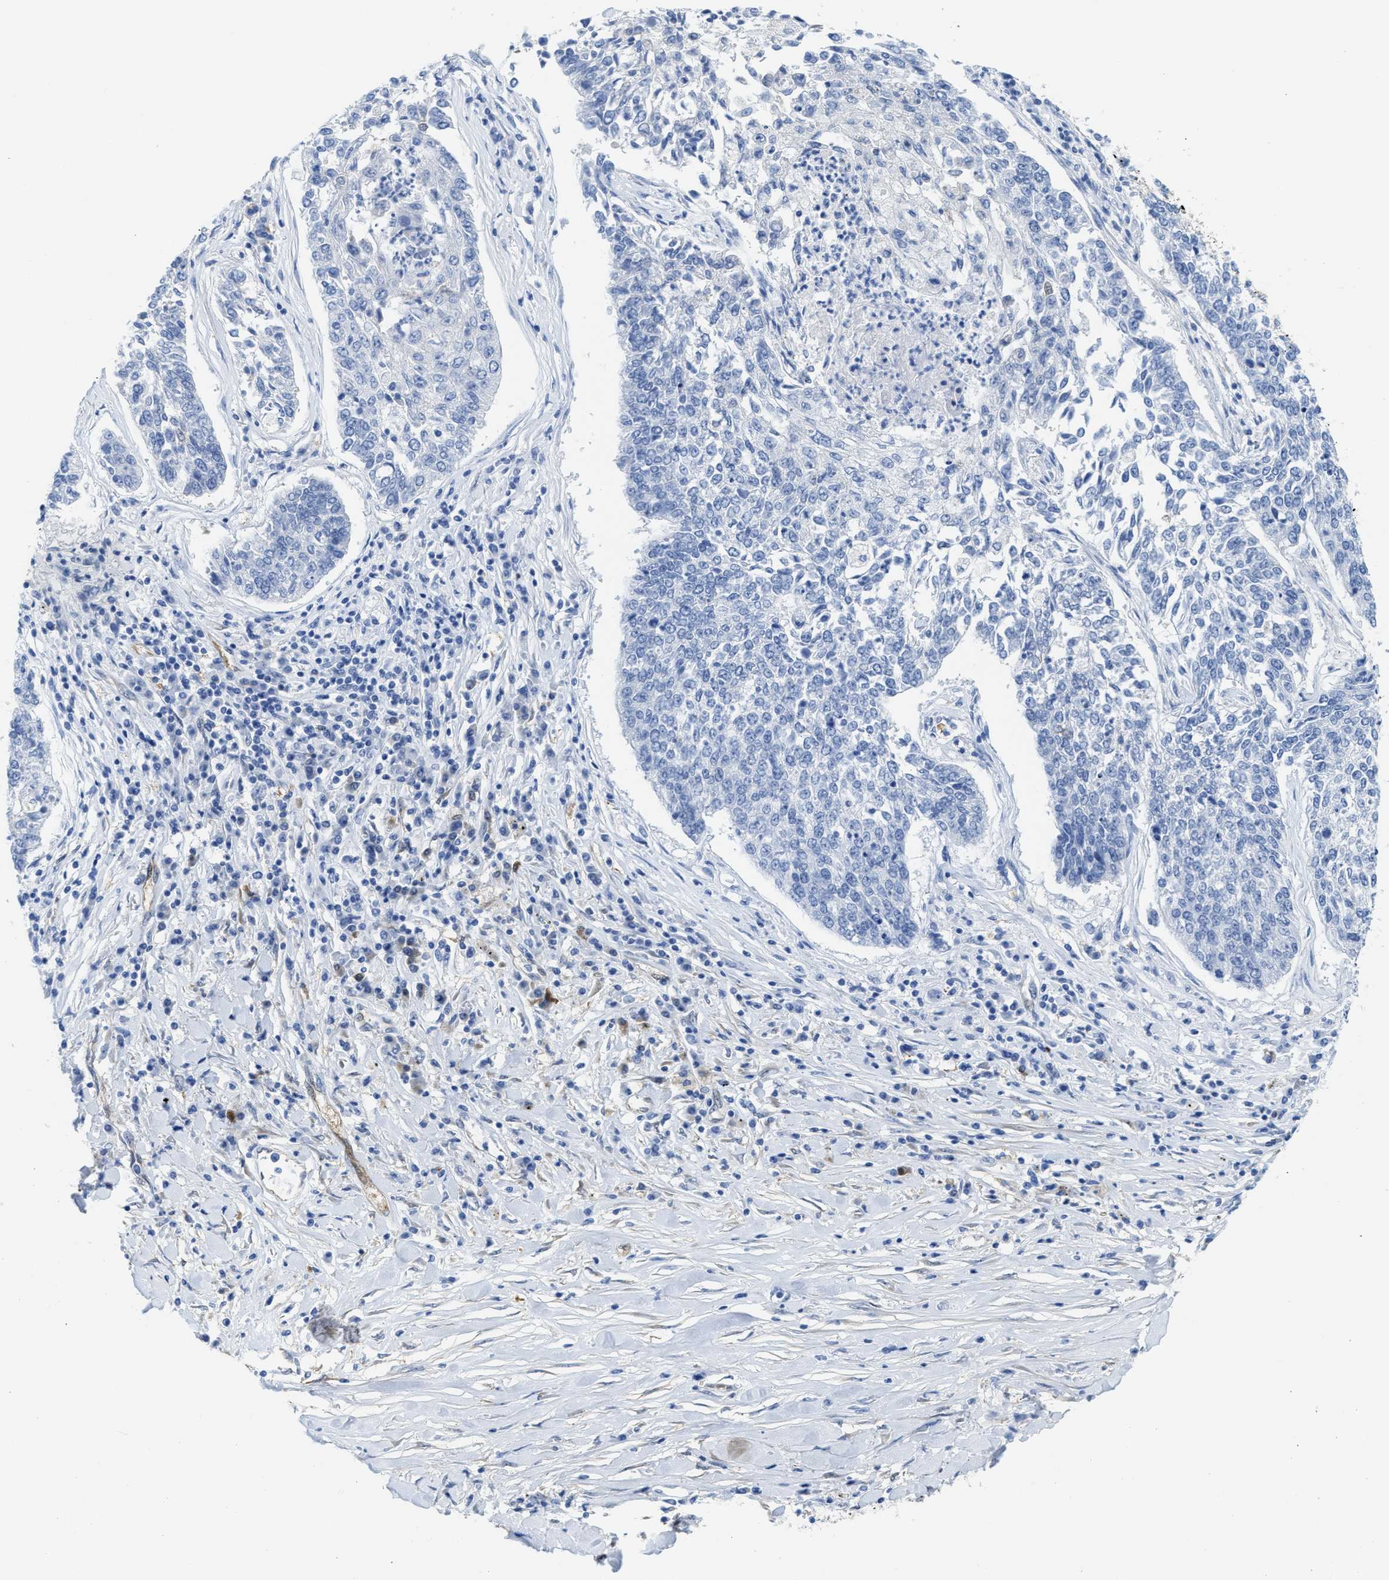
{"staining": {"intensity": "negative", "quantity": "none", "location": "none"}, "tissue": "lung cancer", "cell_type": "Tumor cells", "image_type": "cancer", "snomed": [{"axis": "morphology", "description": "Normal tissue, NOS"}, {"axis": "morphology", "description": "Squamous cell carcinoma, NOS"}, {"axis": "topography", "description": "Cartilage tissue"}, {"axis": "topography", "description": "Bronchus"}, {"axis": "topography", "description": "Lung"}], "caption": "IHC image of human lung cancer stained for a protein (brown), which shows no staining in tumor cells.", "gene": "ASS1", "patient": {"sex": "female", "age": 49}}